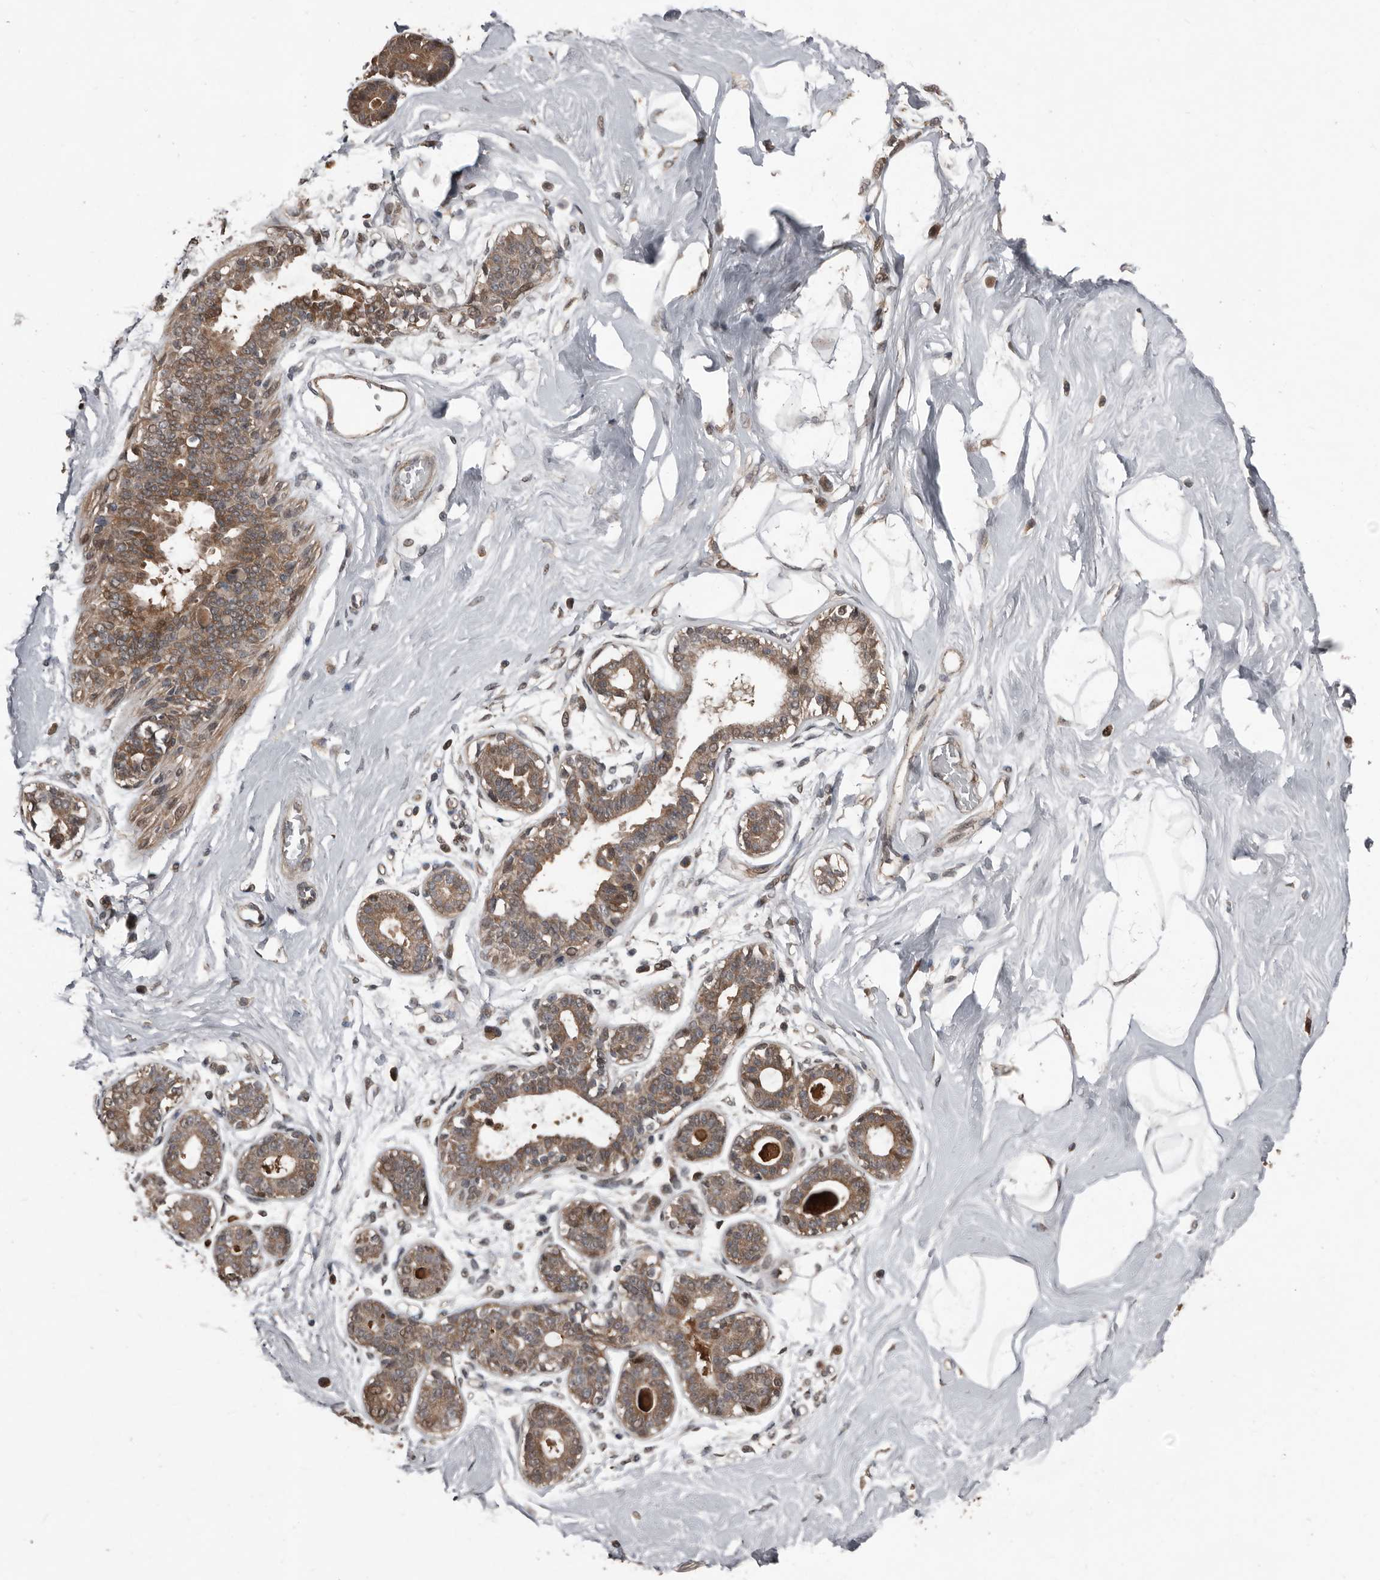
{"staining": {"intensity": "weak", "quantity": ">75%", "location": "cytoplasmic/membranous,nuclear"}, "tissue": "breast", "cell_type": "Adipocytes", "image_type": "normal", "snomed": [{"axis": "morphology", "description": "Normal tissue, NOS"}, {"axis": "topography", "description": "Breast"}], "caption": "Human breast stained with a brown dye reveals weak cytoplasmic/membranous,nuclear positive staining in about >75% of adipocytes.", "gene": "FSBP", "patient": {"sex": "female", "age": 45}}